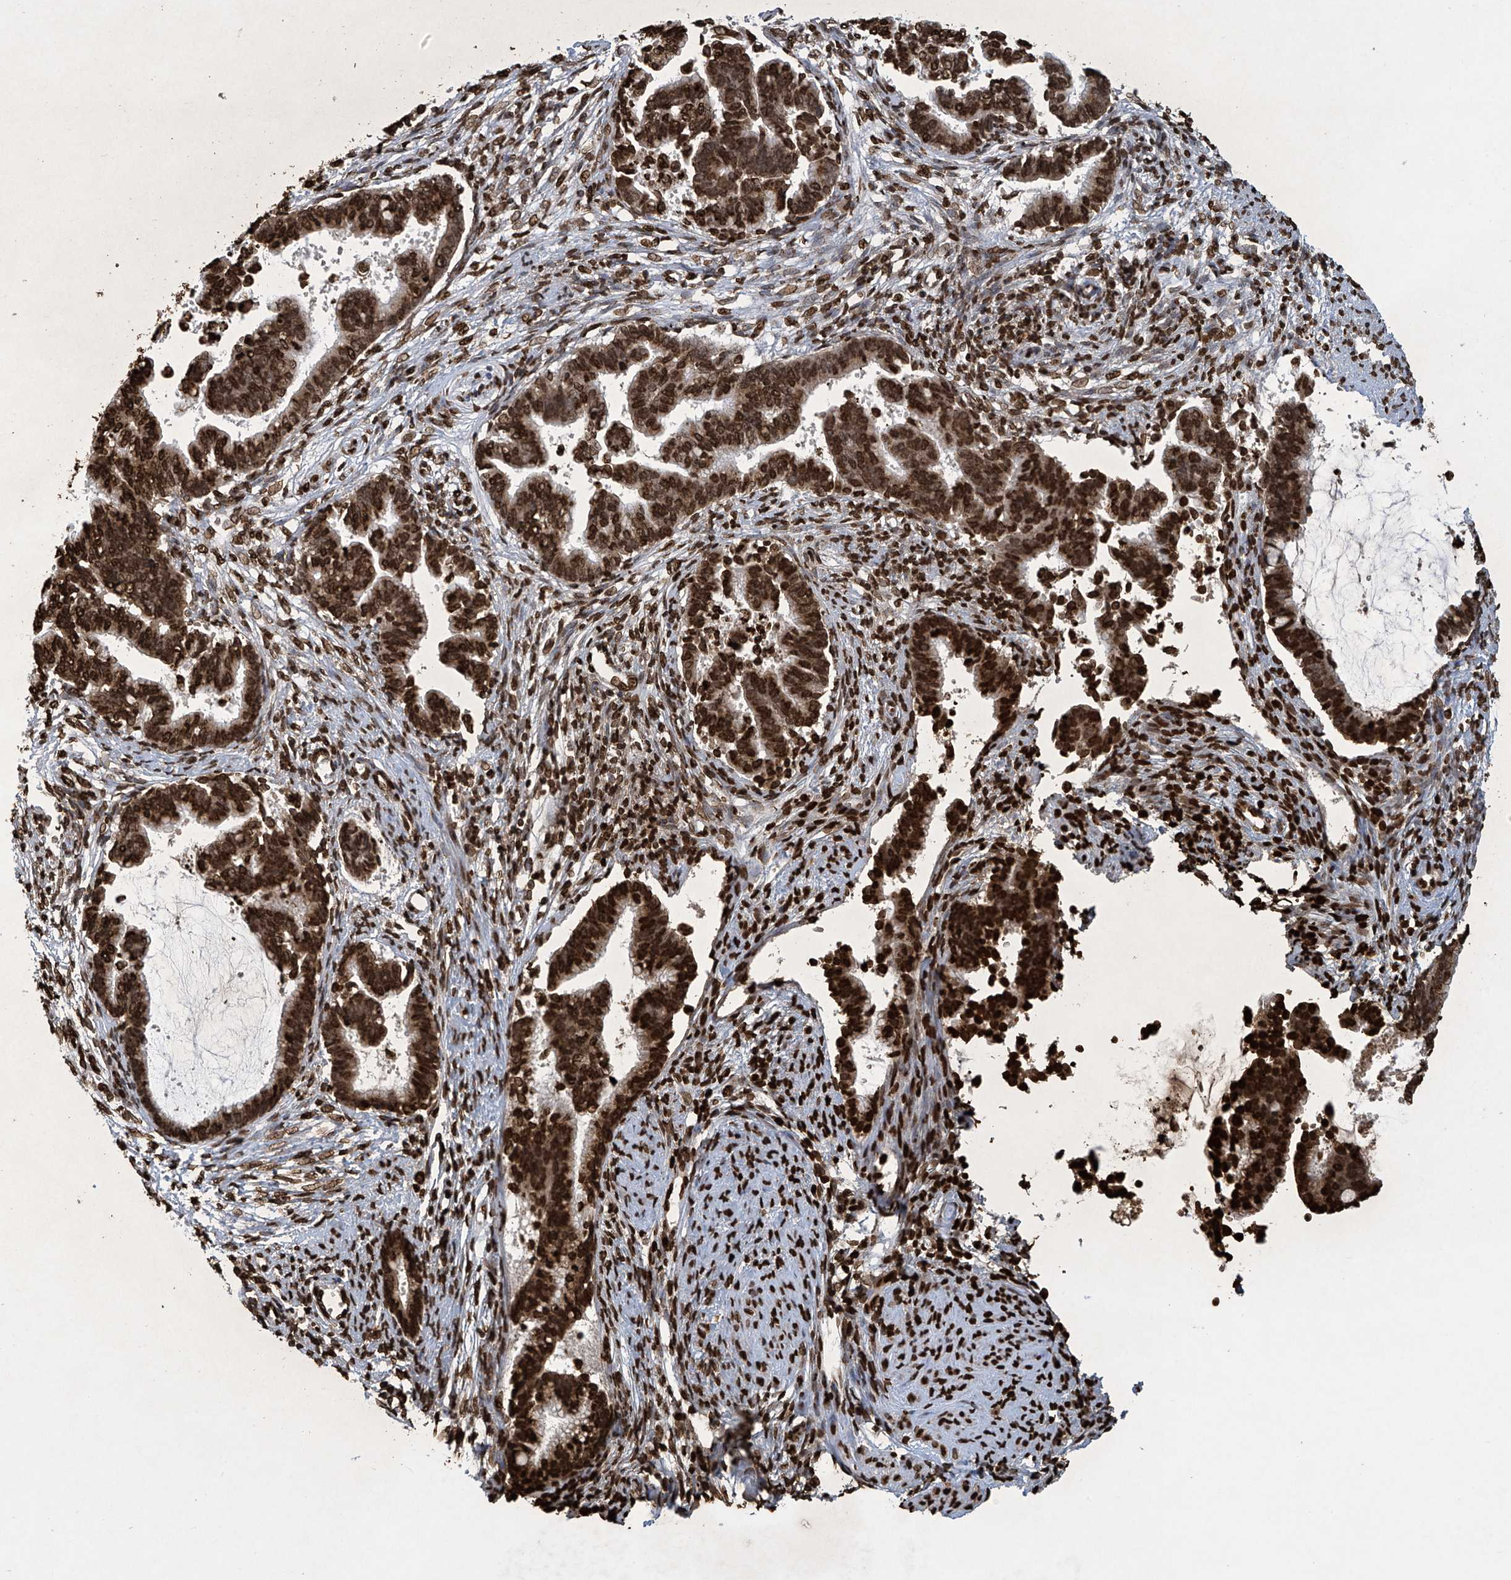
{"staining": {"intensity": "strong", "quantity": ">75%", "location": "nuclear"}, "tissue": "cervical cancer", "cell_type": "Tumor cells", "image_type": "cancer", "snomed": [{"axis": "morphology", "description": "Adenocarcinoma, NOS"}, {"axis": "topography", "description": "Cervix"}], "caption": "This photomicrograph demonstrates adenocarcinoma (cervical) stained with immunohistochemistry to label a protein in brown. The nuclear of tumor cells show strong positivity for the protein. Nuclei are counter-stained blue.", "gene": "H3-3A", "patient": {"sex": "female", "age": 44}}